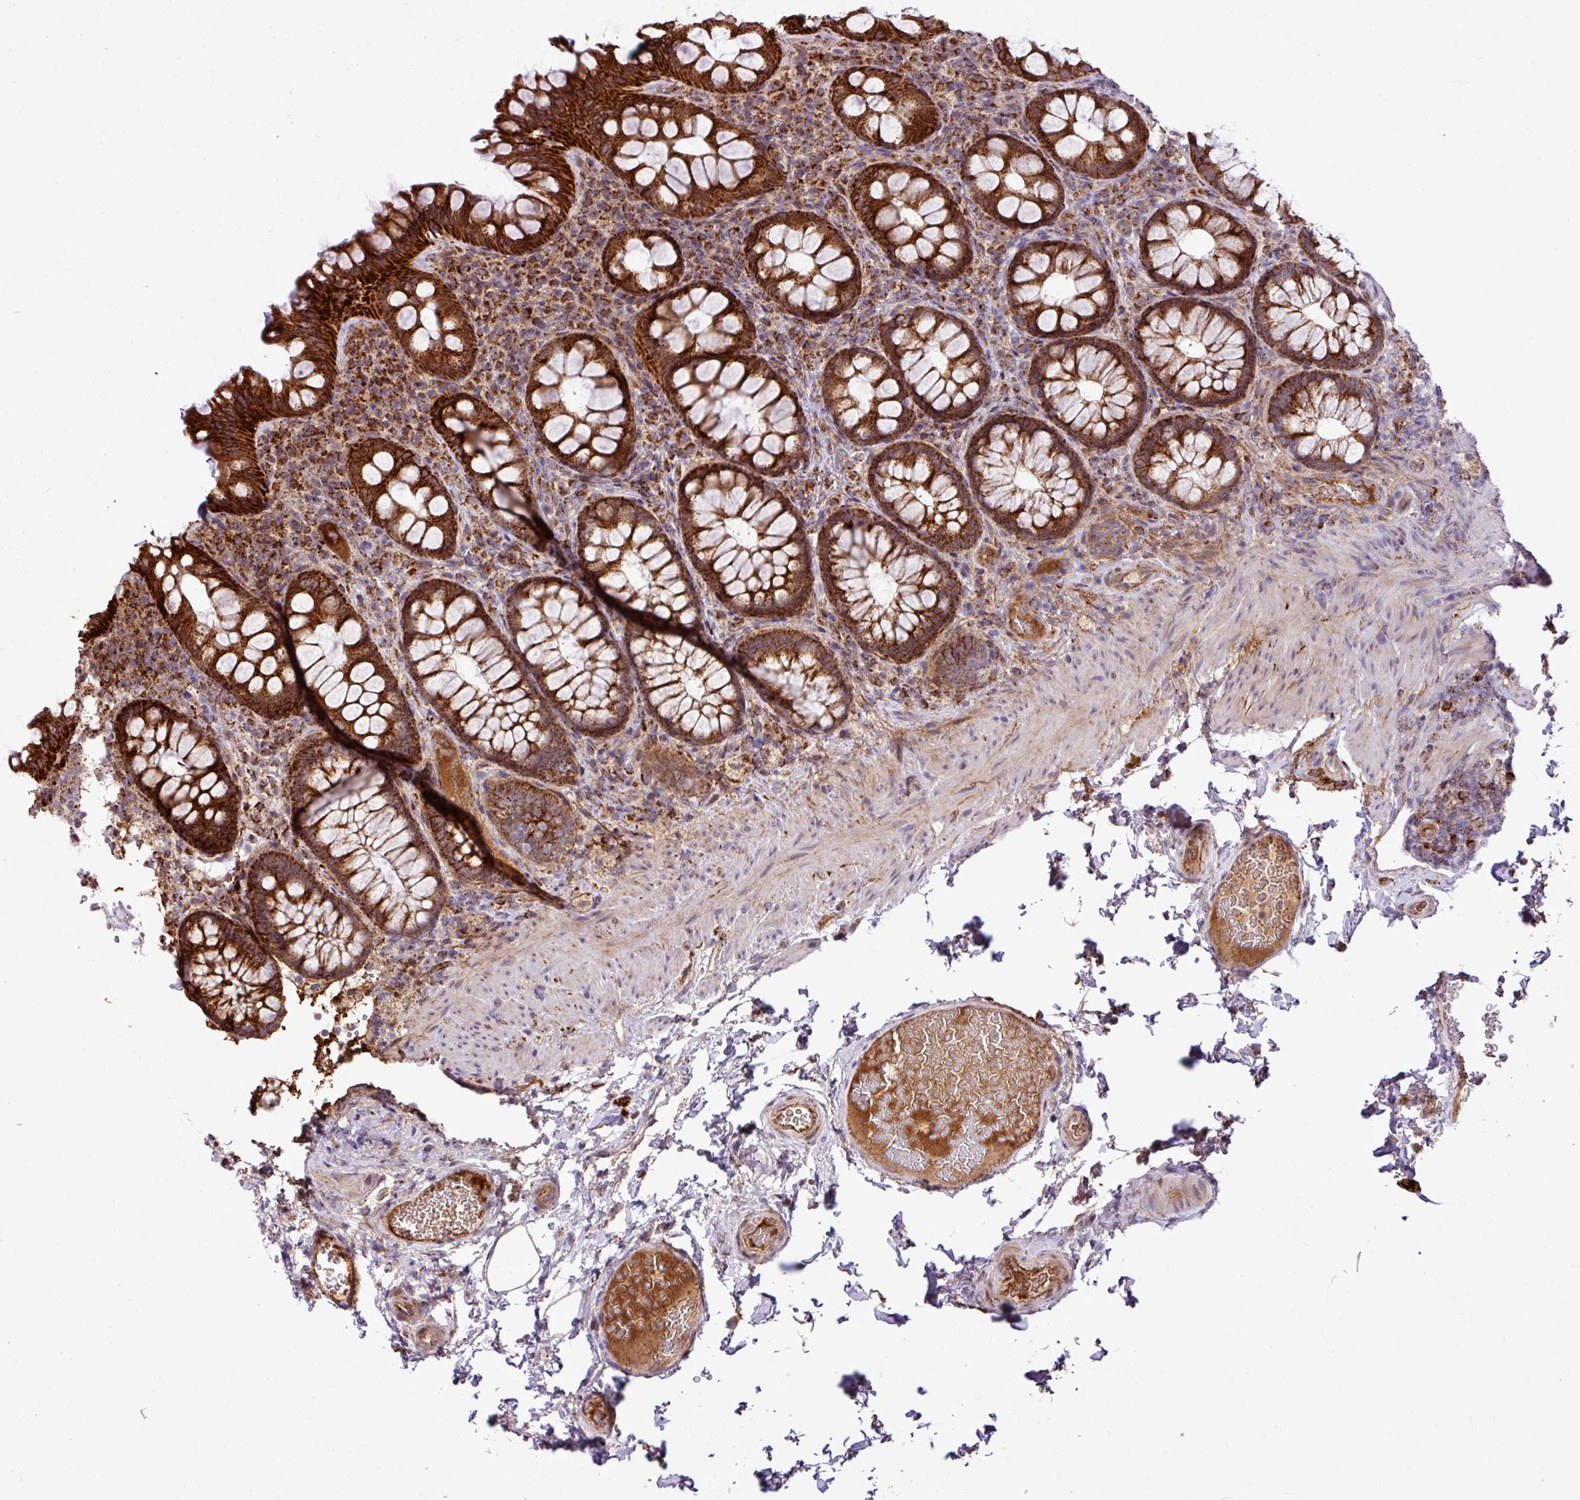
{"staining": {"intensity": "strong", "quantity": ">75%", "location": "cytoplasmic/membranous"}, "tissue": "rectum", "cell_type": "Glandular cells", "image_type": "normal", "snomed": [{"axis": "morphology", "description": "Normal tissue, NOS"}, {"axis": "topography", "description": "Rectum"}], "caption": "IHC (DAB) staining of normal rectum shows strong cytoplasmic/membranous protein staining in approximately >75% of glandular cells.", "gene": "ZNF569", "patient": {"sex": "female", "age": 69}}